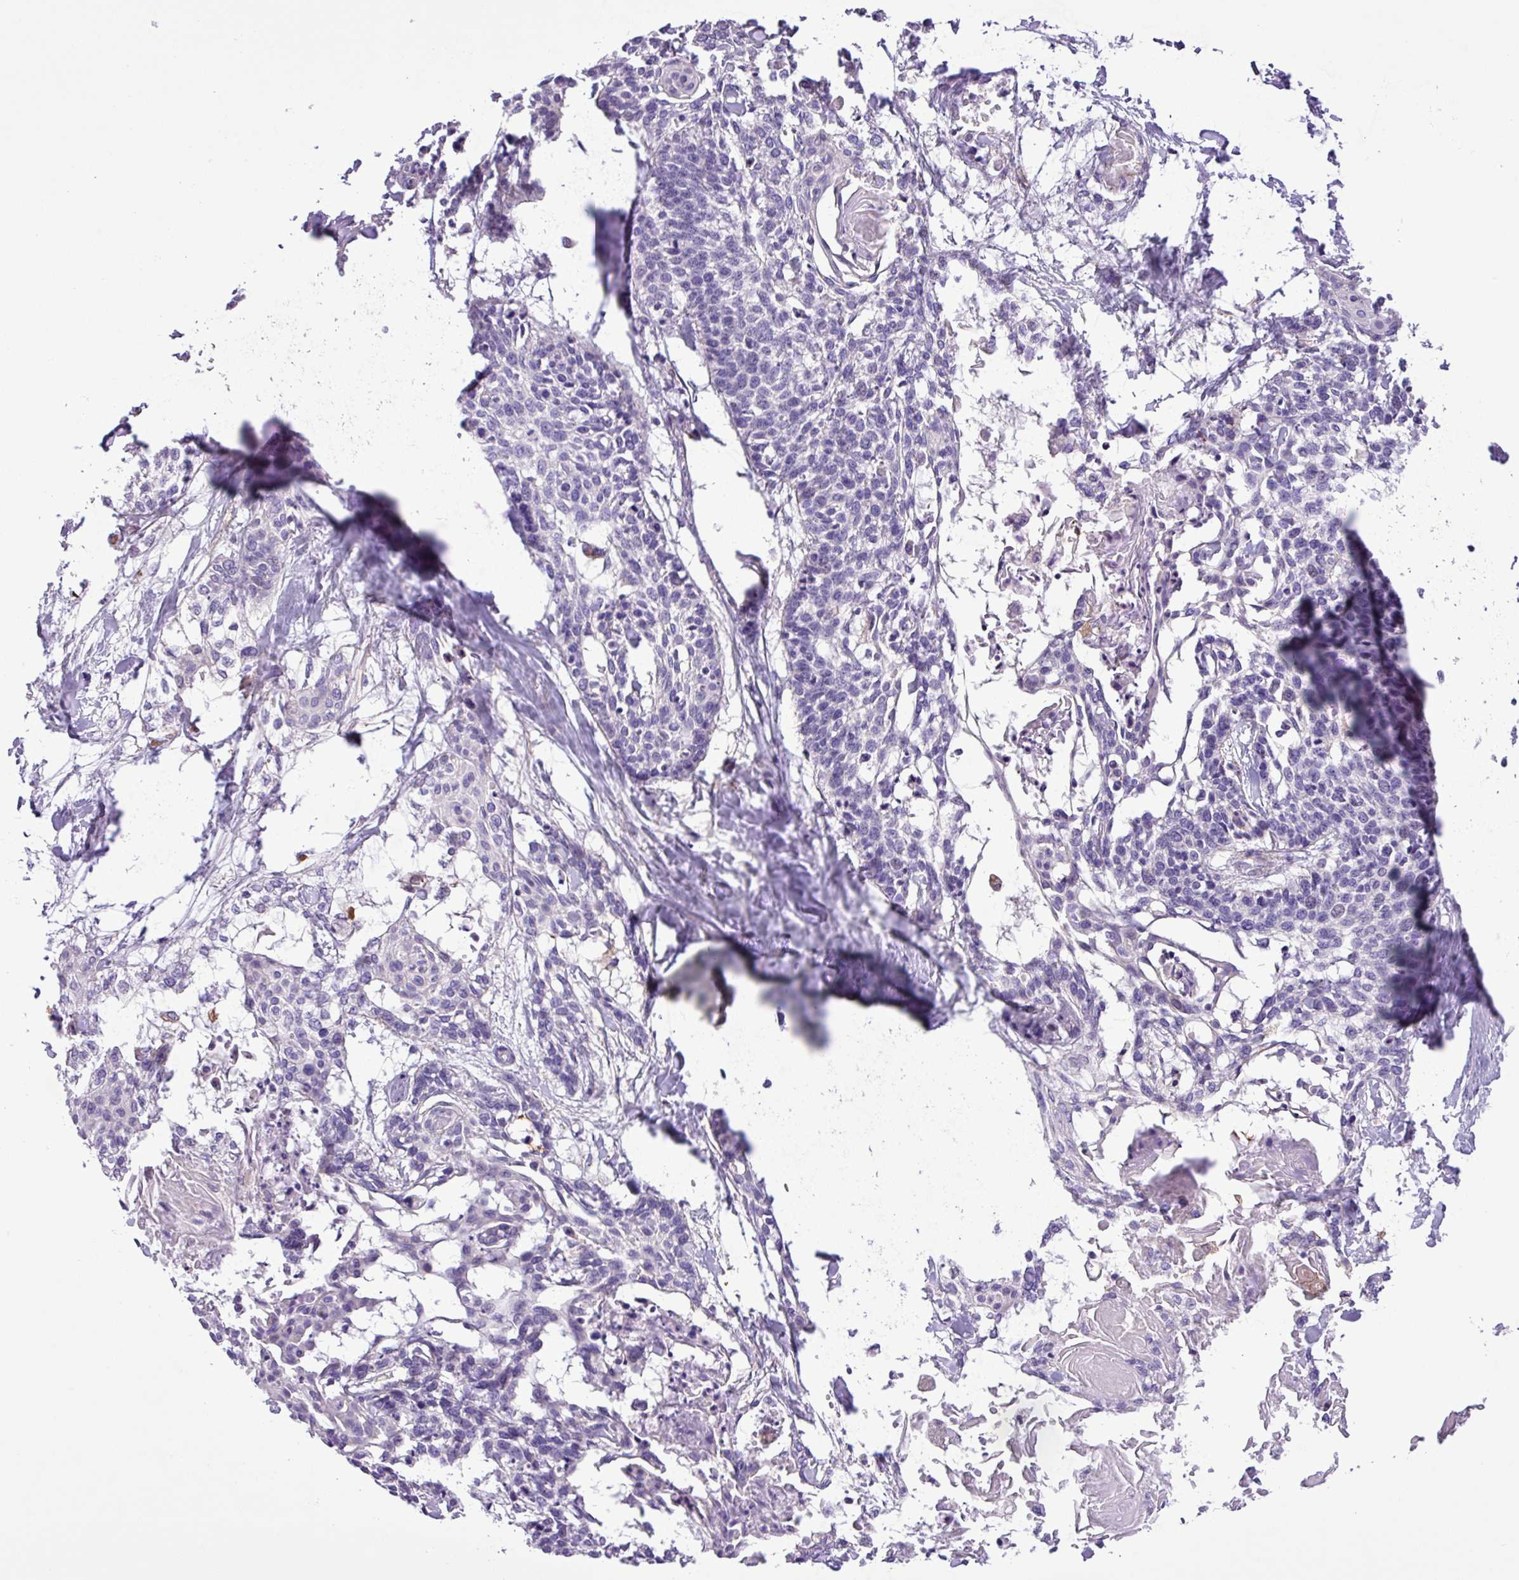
{"staining": {"intensity": "negative", "quantity": "none", "location": "none"}, "tissue": "cervical cancer", "cell_type": "Tumor cells", "image_type": "cancer", "snomed": [{"axis": "morphology", "description": "Squamous cell carcinoma, NOS"}, {"axis": "topography", "description": "Cervix"}], "caption": "Cervical squamous cell carcinoma stained for a protein using immunohistochemistry displays no positivity tumor cells.", "gene": "C11orf91", "patient": {"sex": "female", "age": 57}}